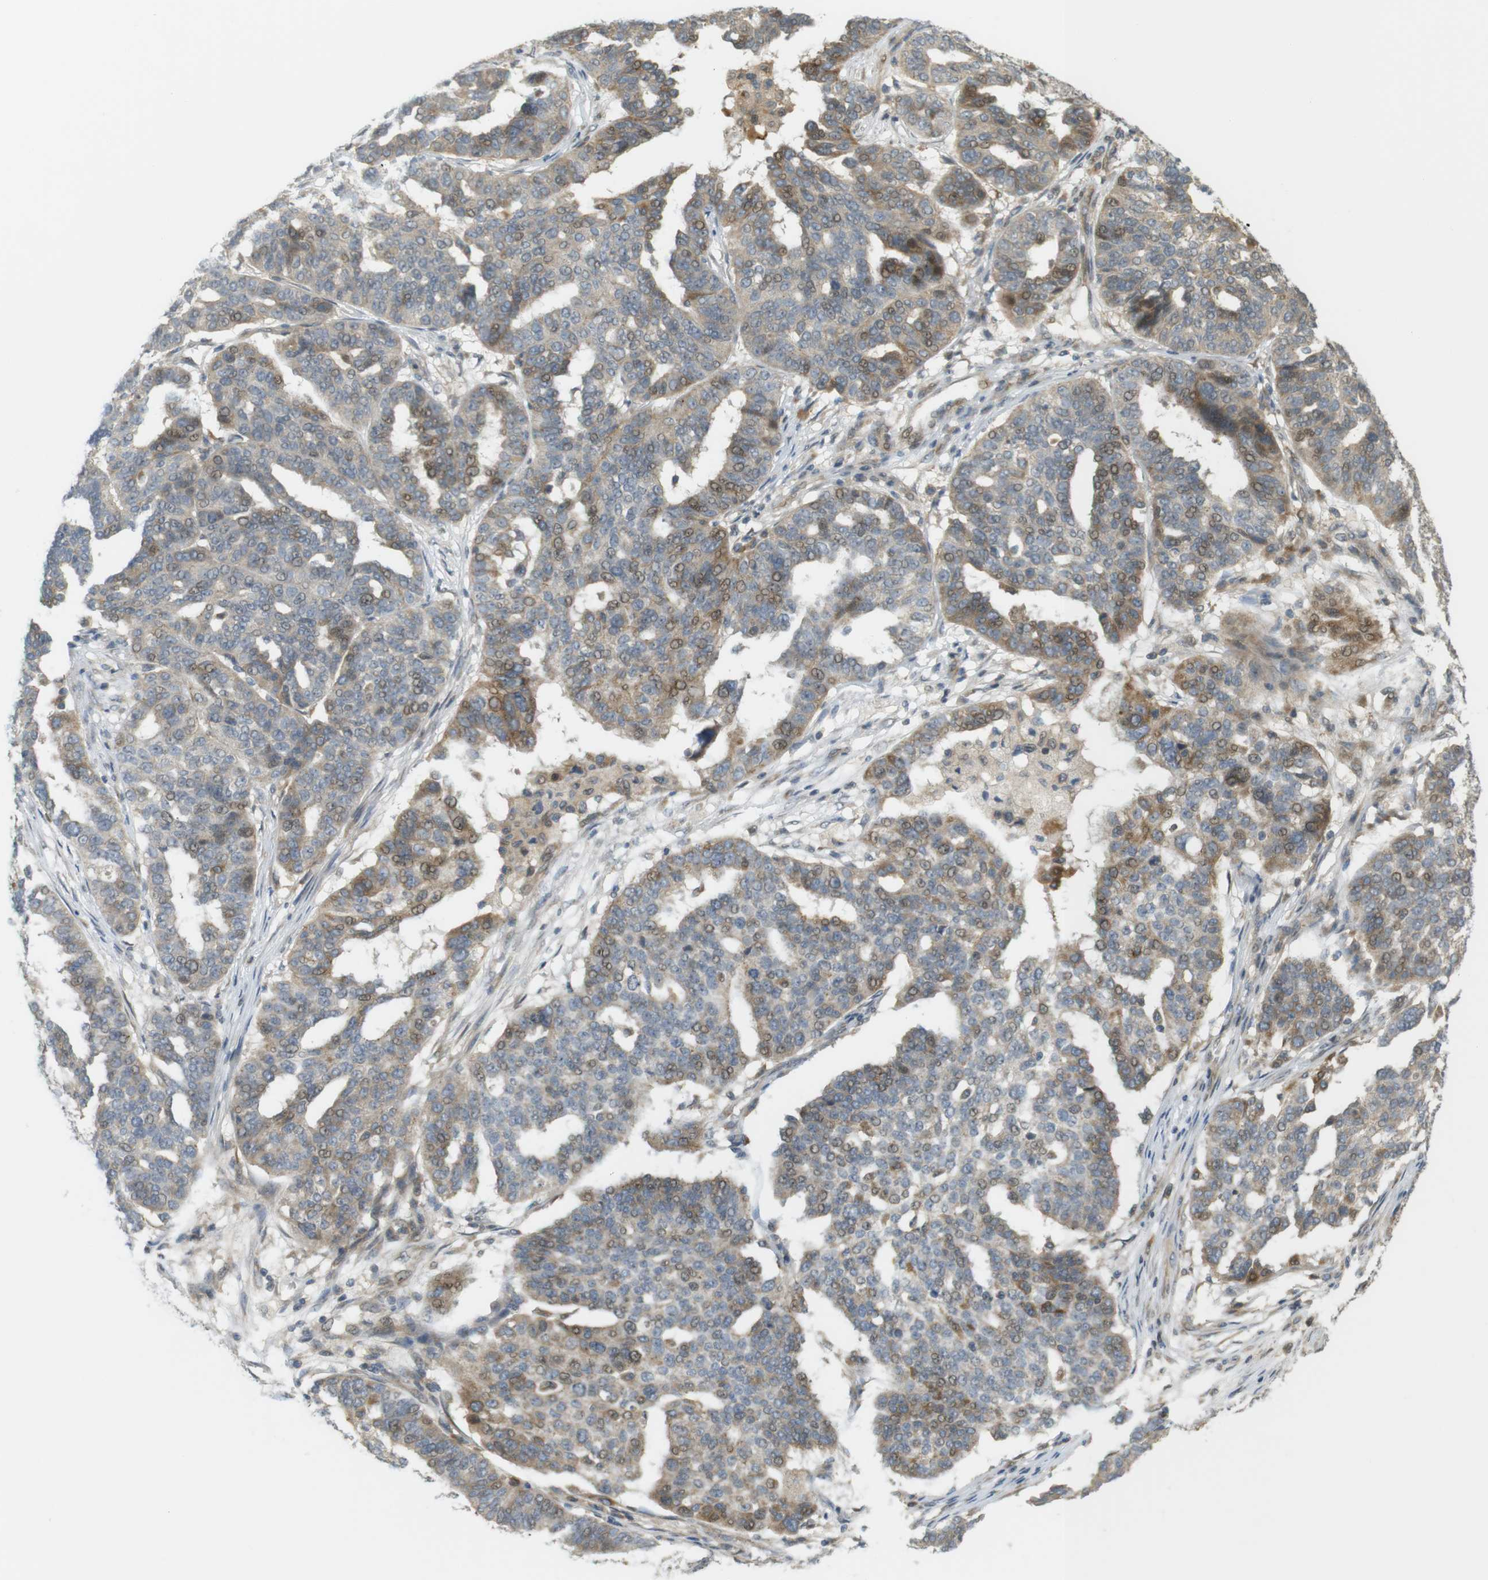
{"staining": {"intensity": "weak", "quantity": "25%-75%", "location": "cytoplasmic/membranous,nuclear"}, "tissue": "ovarian cancer", "cell_type": "Tumor cells", "image_type": "cancer", "snomed": [{"axis": "morphology", "description": "Cystadenocarcinoma, serous, NOS"}, {"axis": "topography", "description": "Ovary"}], "caption": "This photomicrograph exhibits immunohistochemistry (IHC) staining of human ovarian serous cystadenocarcinoma, with low weak cytoplasmic/membranous and nuclear staining in approximately 25%-75% of tumor cells.", "gene": "CLRN3", "patient": {"sex": "female", "age": 59}}